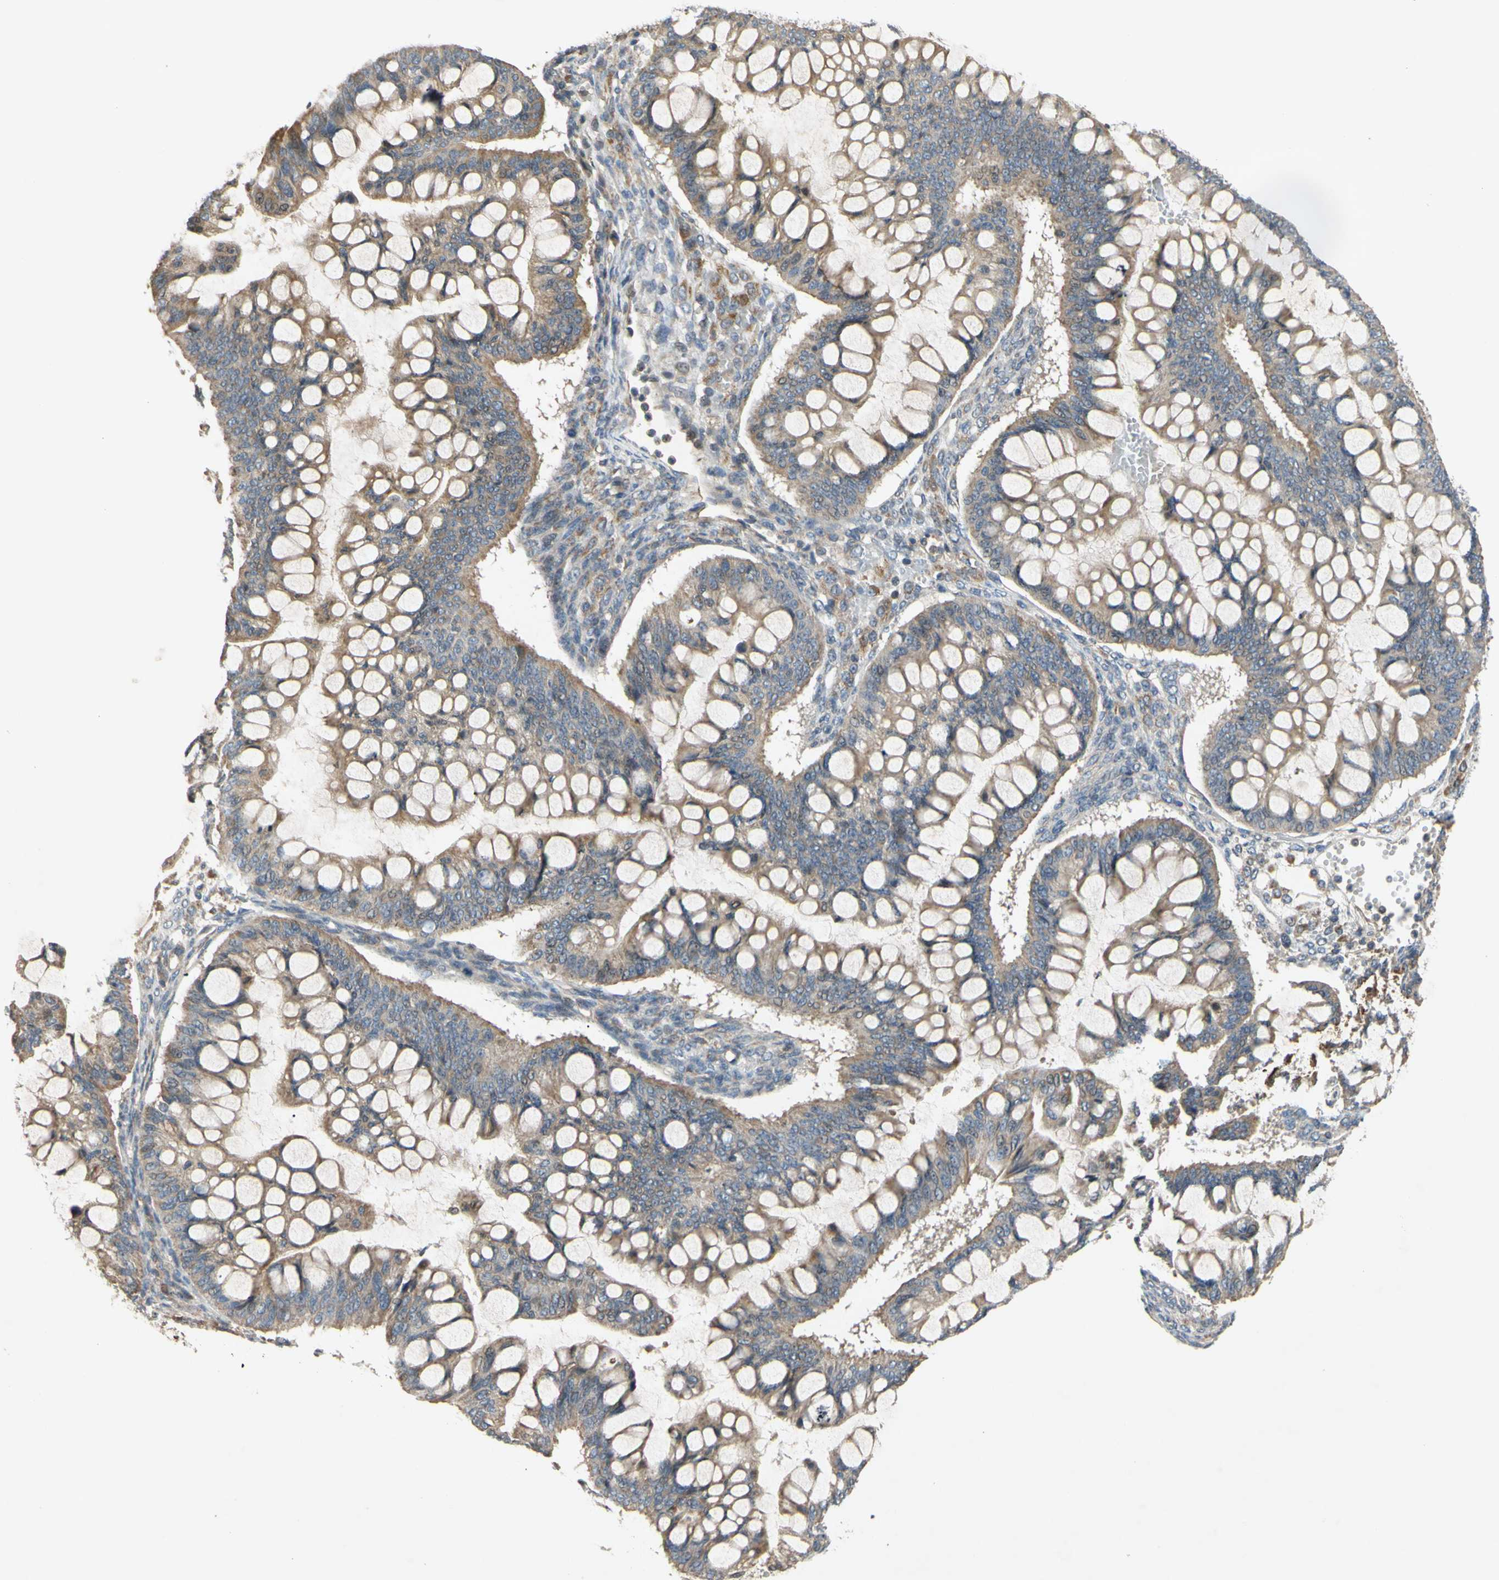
{"staining": {"intensity": "moderate", "quantity": ">75%", "location": "cytoplasmic/membranous"}, "tissue": "ovarian cancer", "cell_type": "Tumor cells", "image_type": "cancer", "snomed": [{"axis": "morphology", "description": "Cystadenocarcinoma, mucinous, NOS"}, {"axis": "topography", "description": "Ovary"}], "caption": "Immunohistochemical staining of human ovarian cancer (mucinous cystadenocarcinoma) shows moderate cytoplasmic/membranous protein expression in approximately >75% of tumor cells.", "gene": "PARD6A", "patient": {"sex": "female", "age": 73}}